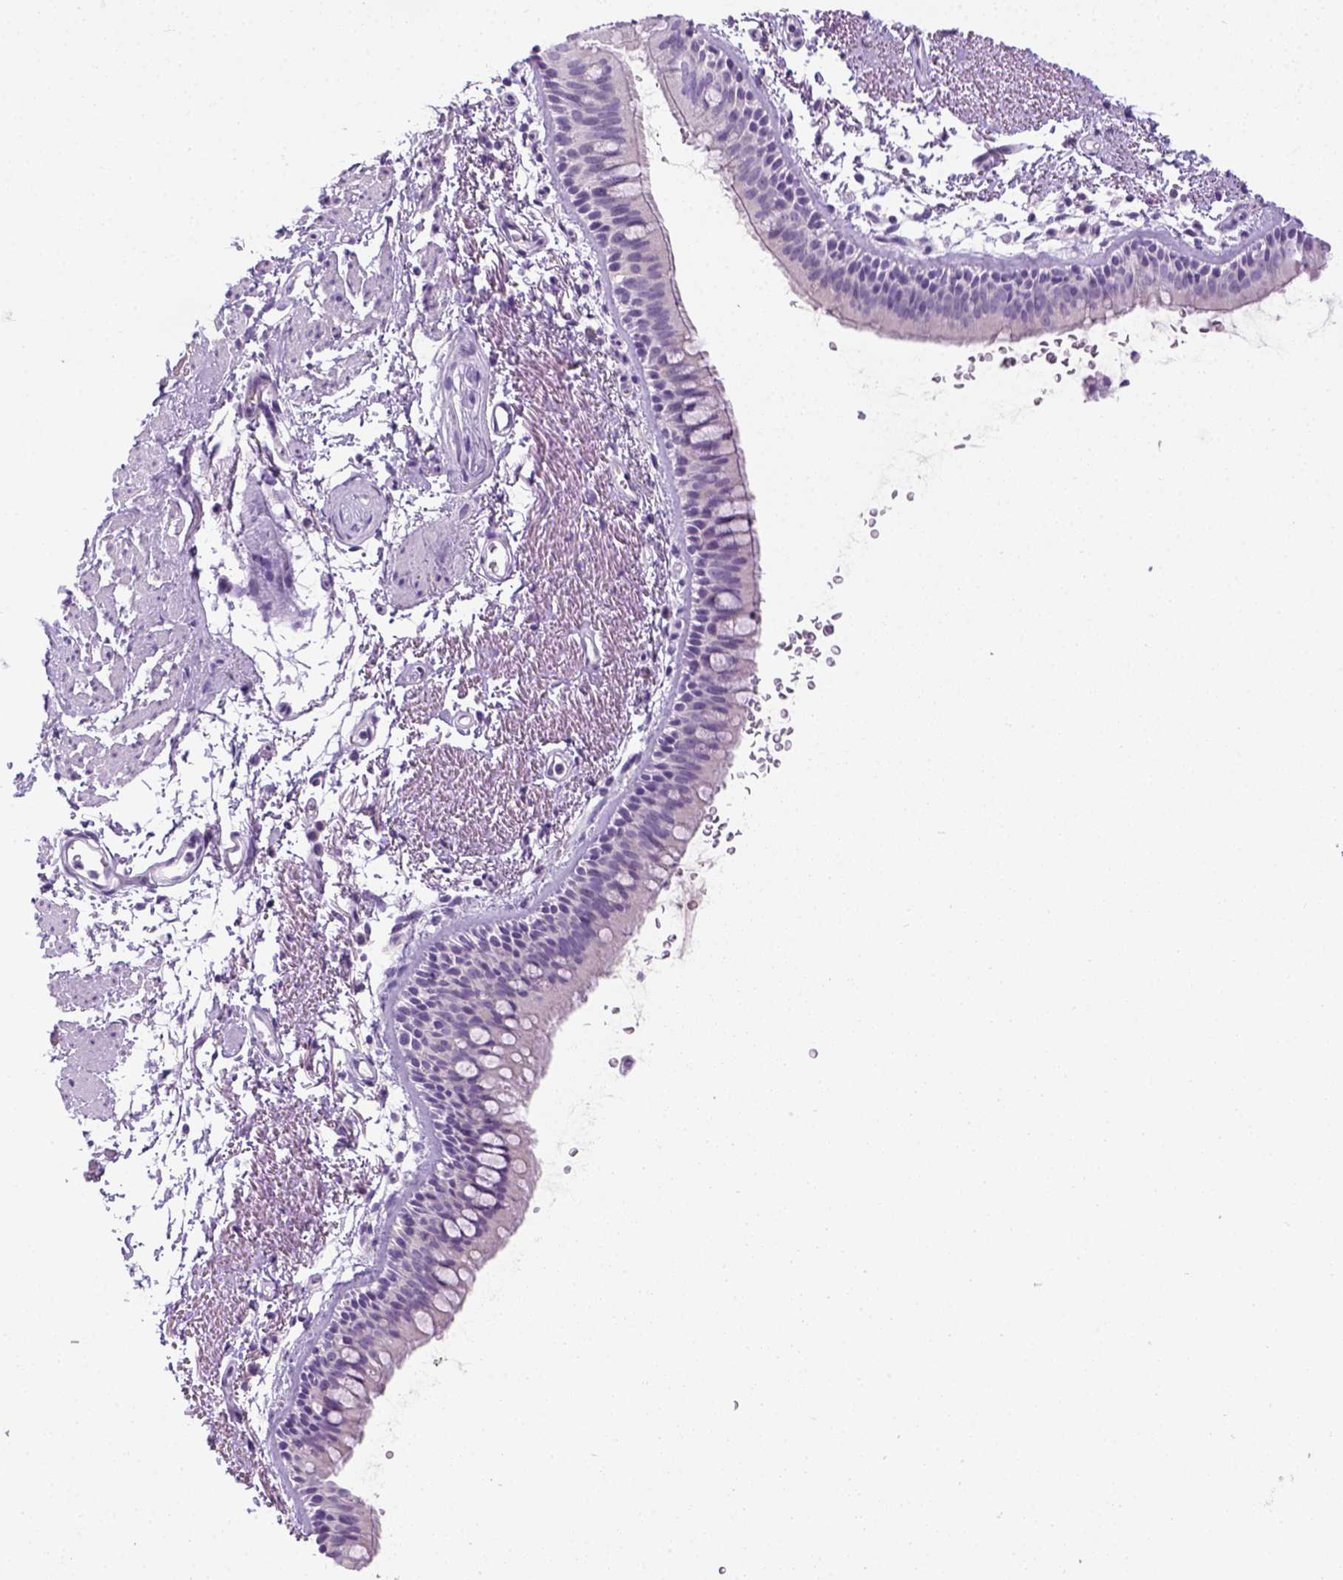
{"staining": {"intensity": "negative", "quantity": "none", "location": "none"}, "tissue": "bronchus", "cell_type": "Respiratory epithelial cells", "image_type": "normal", "snomed": [{"axis": "morphology", "description": "Normal tissue, NOS"}, {"axis": "topography", "description": "Lymph node"}, {"axis": "topography", "description": "Bronchus"}], "caption": "There is no significant staining in respiratory epithelial cells of bronchus. (DAB IHC visualized using brightfield microscopy, high magnification).", "gene": "LGSN", "patient": {"sex": "female", "age": 70}}